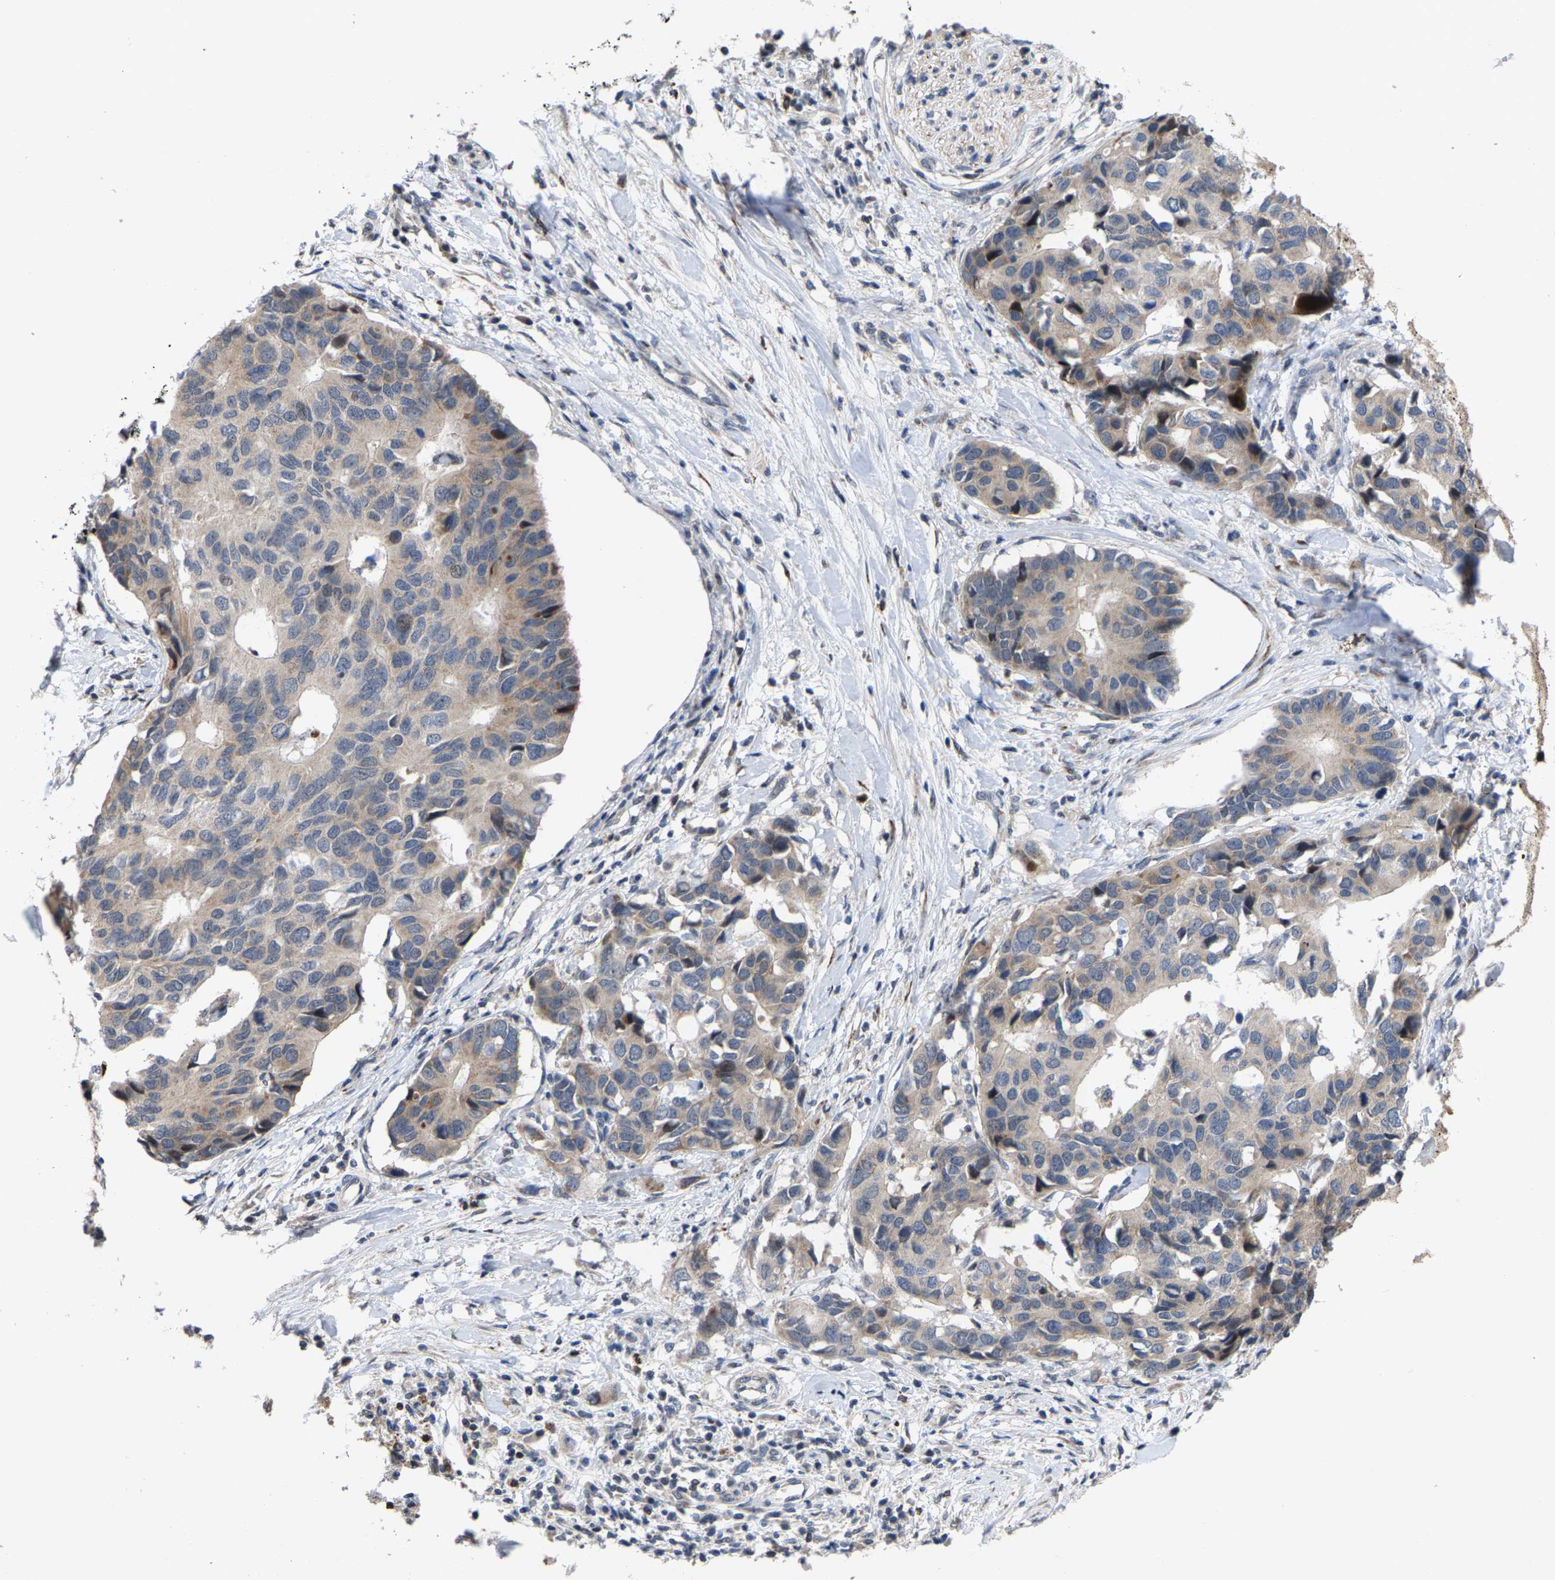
{"staining": {"intensity": "weak", "quantity": "25%-75%", "location": "cytoplasmic/membranous"}, "tissue": "pancreatic cancer", "cell_type": "Tumor cells", "image_type": "cancer", "snomed": [{"axis": "morphology", "description": "Adenocarcinoma, NOS"}, {"axis": "topography", "description": "Pancreas"}], "caption": "Protein staining of pancreatic cancer tissue reveals weak cytoplasmic/membranous expression in about 25%-75% of tumor cells.", "gene": "TDRKH", "patient": {"sex": "female", "age": 56}}